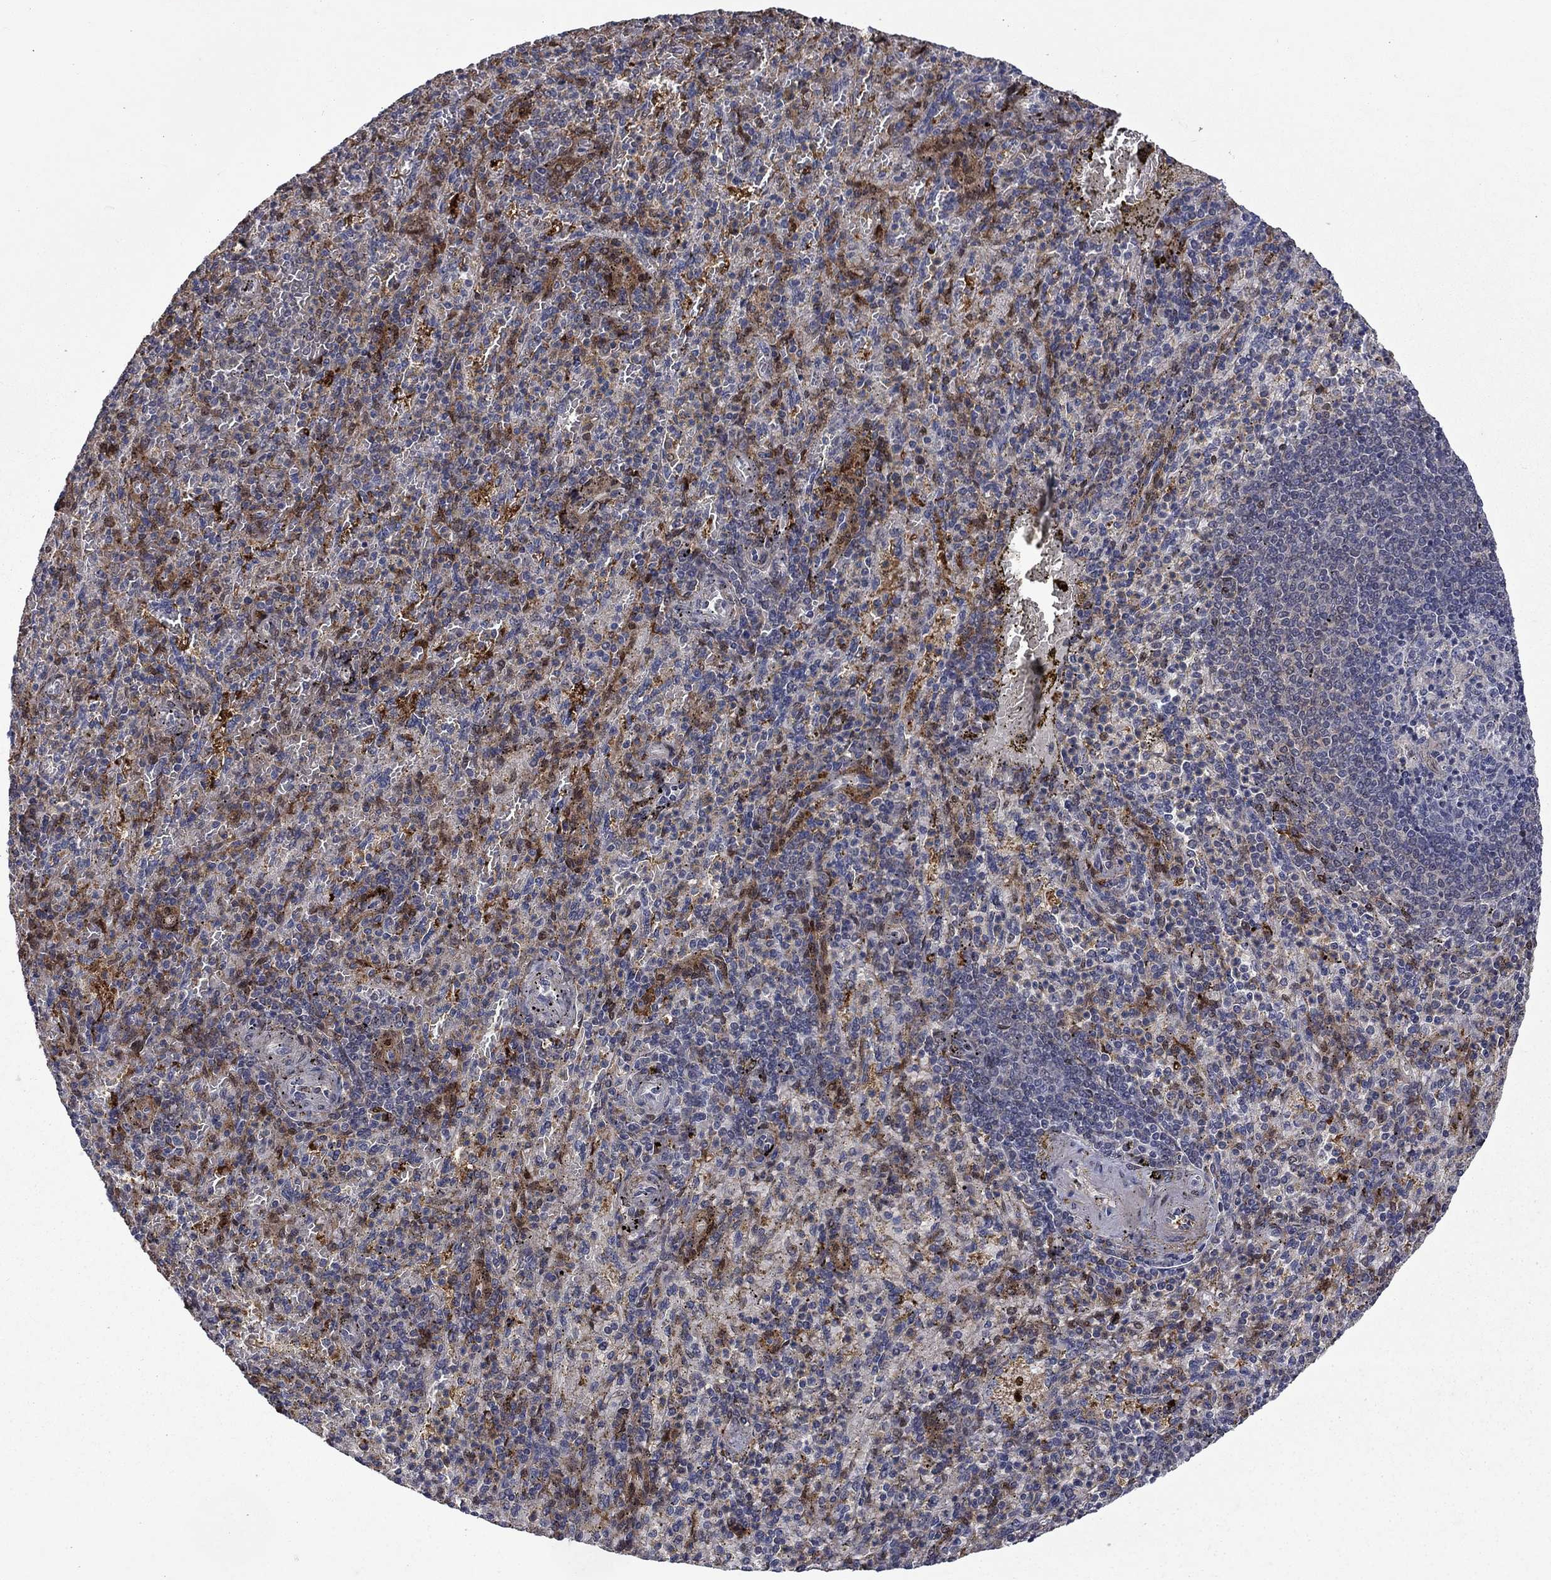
{"staining": {"intensity": "negative", "quantity": "none", "location": "none"}, "tissue": "spleen", "cell_type": "Cells in red pulp", "image_type": "normal", "snomed": [{"axis": "morphology", "description": "Normal tissue, NOS"}, {"axis": "topography", "description": "Spleen"}], "caption": "An image of human spleen is negative for staining in cells in red pulp. The staining was performed using DAB to visualize the protein expression in brown, while the nuclei were stained in blue with hematoxylin (Magnification: 20x).", "gene": "CBR1", "patient": {"sex": "female", "age": 74}}